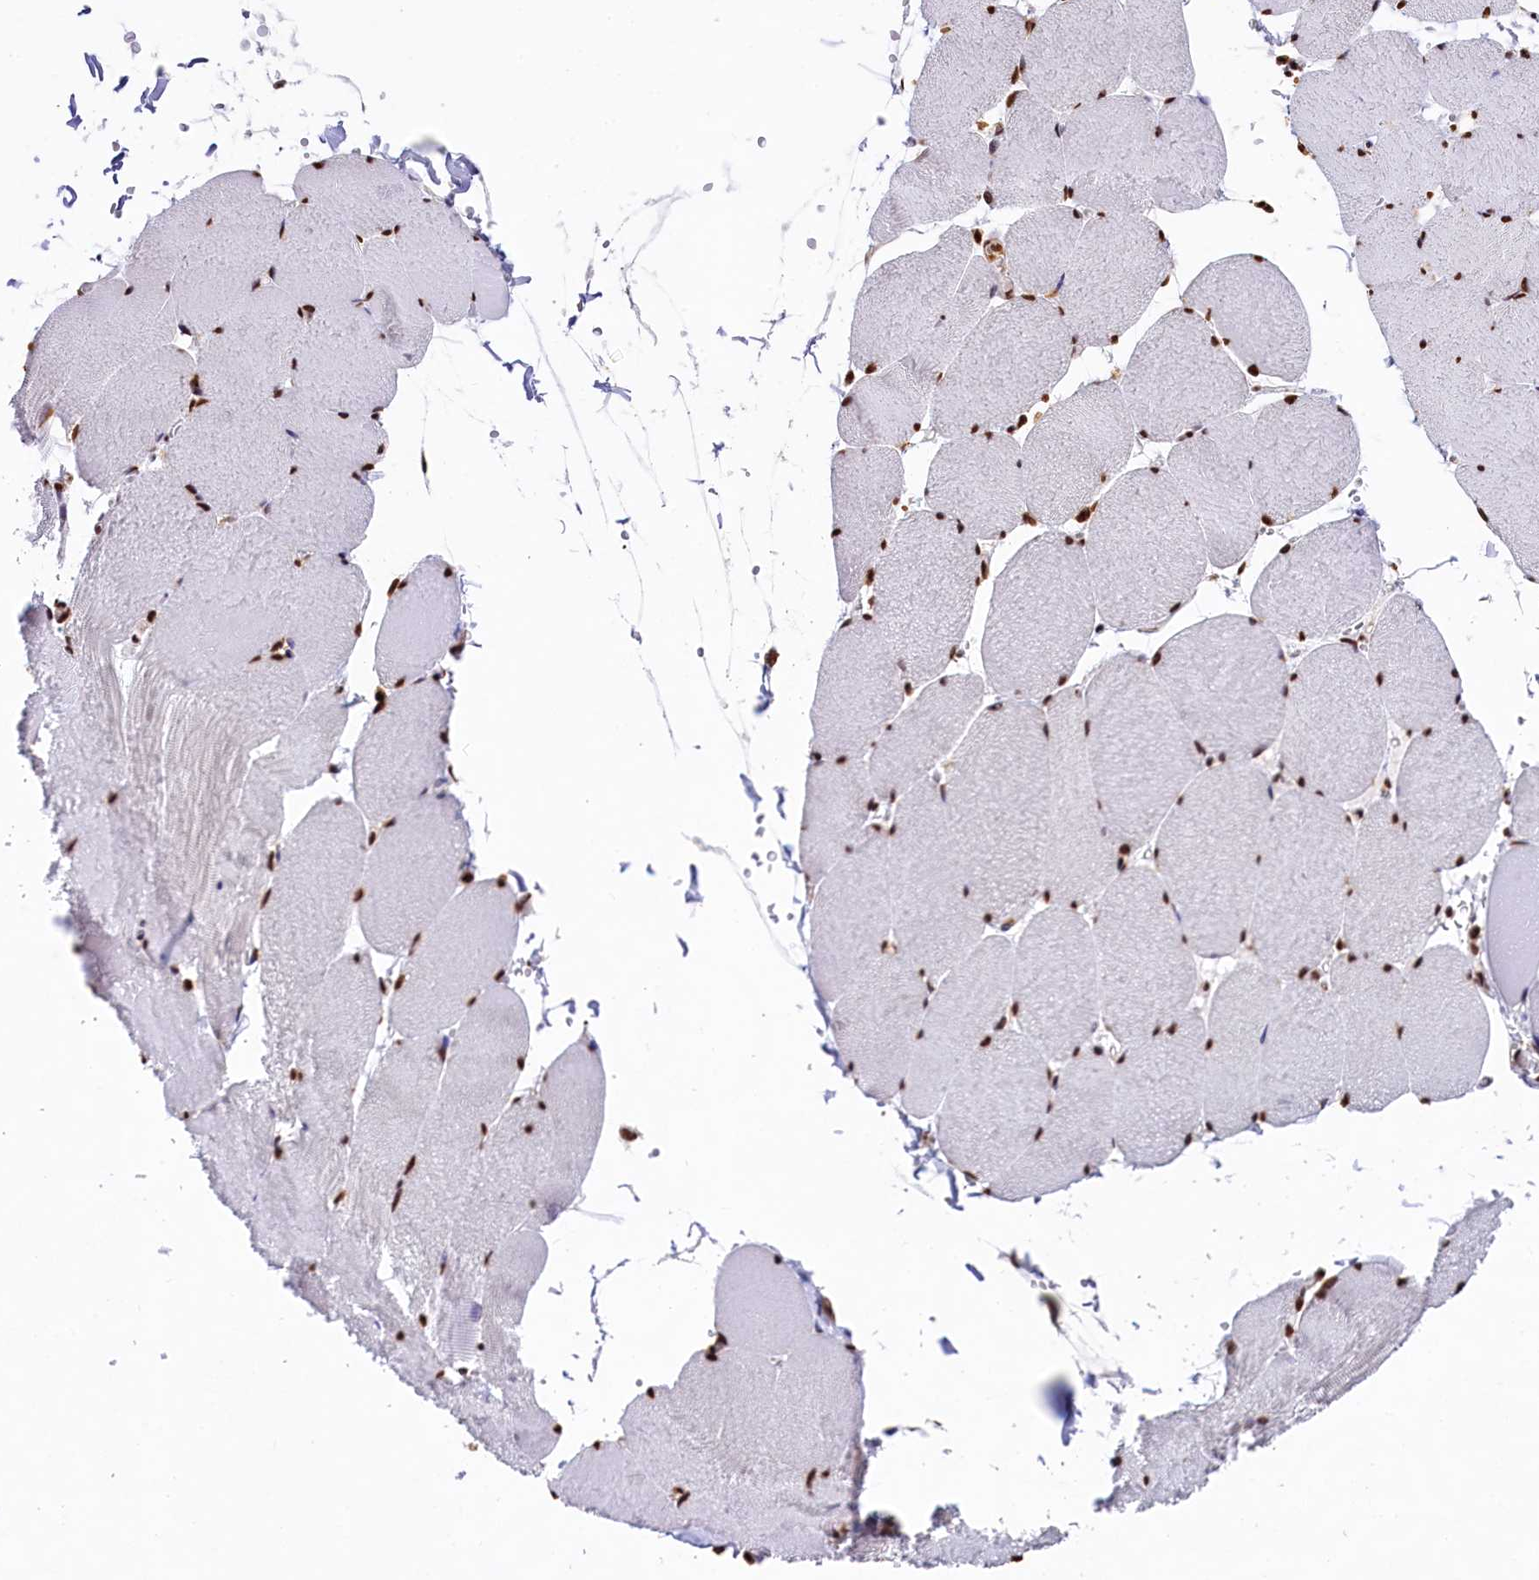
{"staining": {"intensity": "strong", "quantity": ">75%", "location": "nuclear"}, "tissue": "skeletal muscle", "cell_type": "Myocytes", "image_type": "normal", "snomed": [{"axis": "morphology", "description": "Normal tissue, NOS"}, {"axis": "topography", "description": "Skeletal muscle"}, {"axis": "topography", "description": "Head-Neck"}], "caption": "Myocytes exhibit strong nuclear expression in approximately >75% of cells in normal skeletal muscle. Immunohistochemistry stains the protein in brown and the nuclei are stained blue.", "gene": "SNRPD2", "patient": {"sex": "male", "age": 66}}